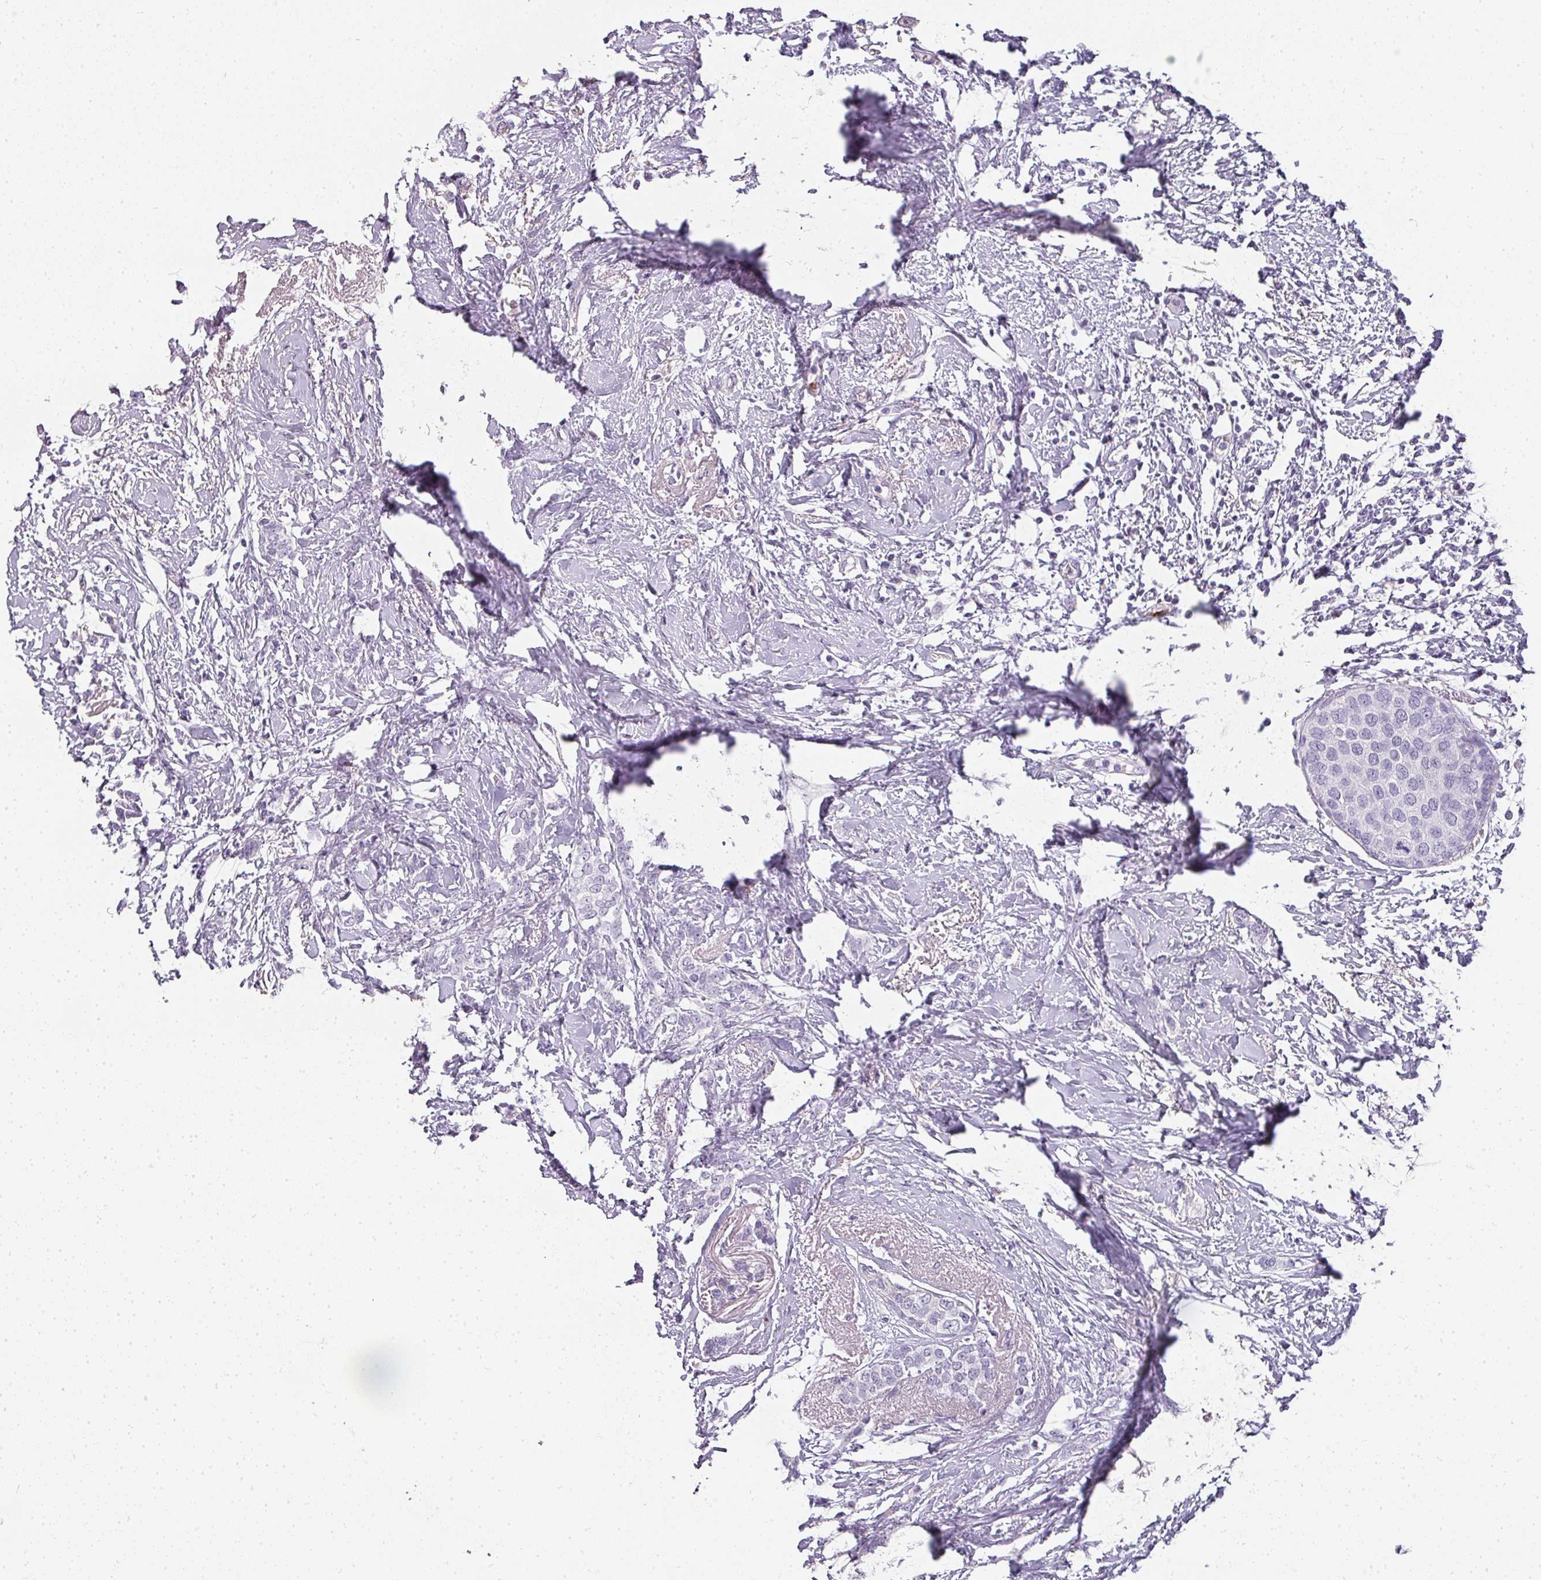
{"staining": {"intensity": "negative", "quantity": "none", "location": "none"}, "tissue": "breast cancer", "cell_type": "Tumor cells", "image_type": "cancer", "snomed": [{"axis": "morphology", "description": "Duct carcinoma"}, {"axis": "topography", "description": "Breast"}], "caption": "Tumor cells are negative for brown protein staining in invasive ductal carcinoma (breast).", "gene": "CAMP", "patient": {"sex": "female", "age": 72}}